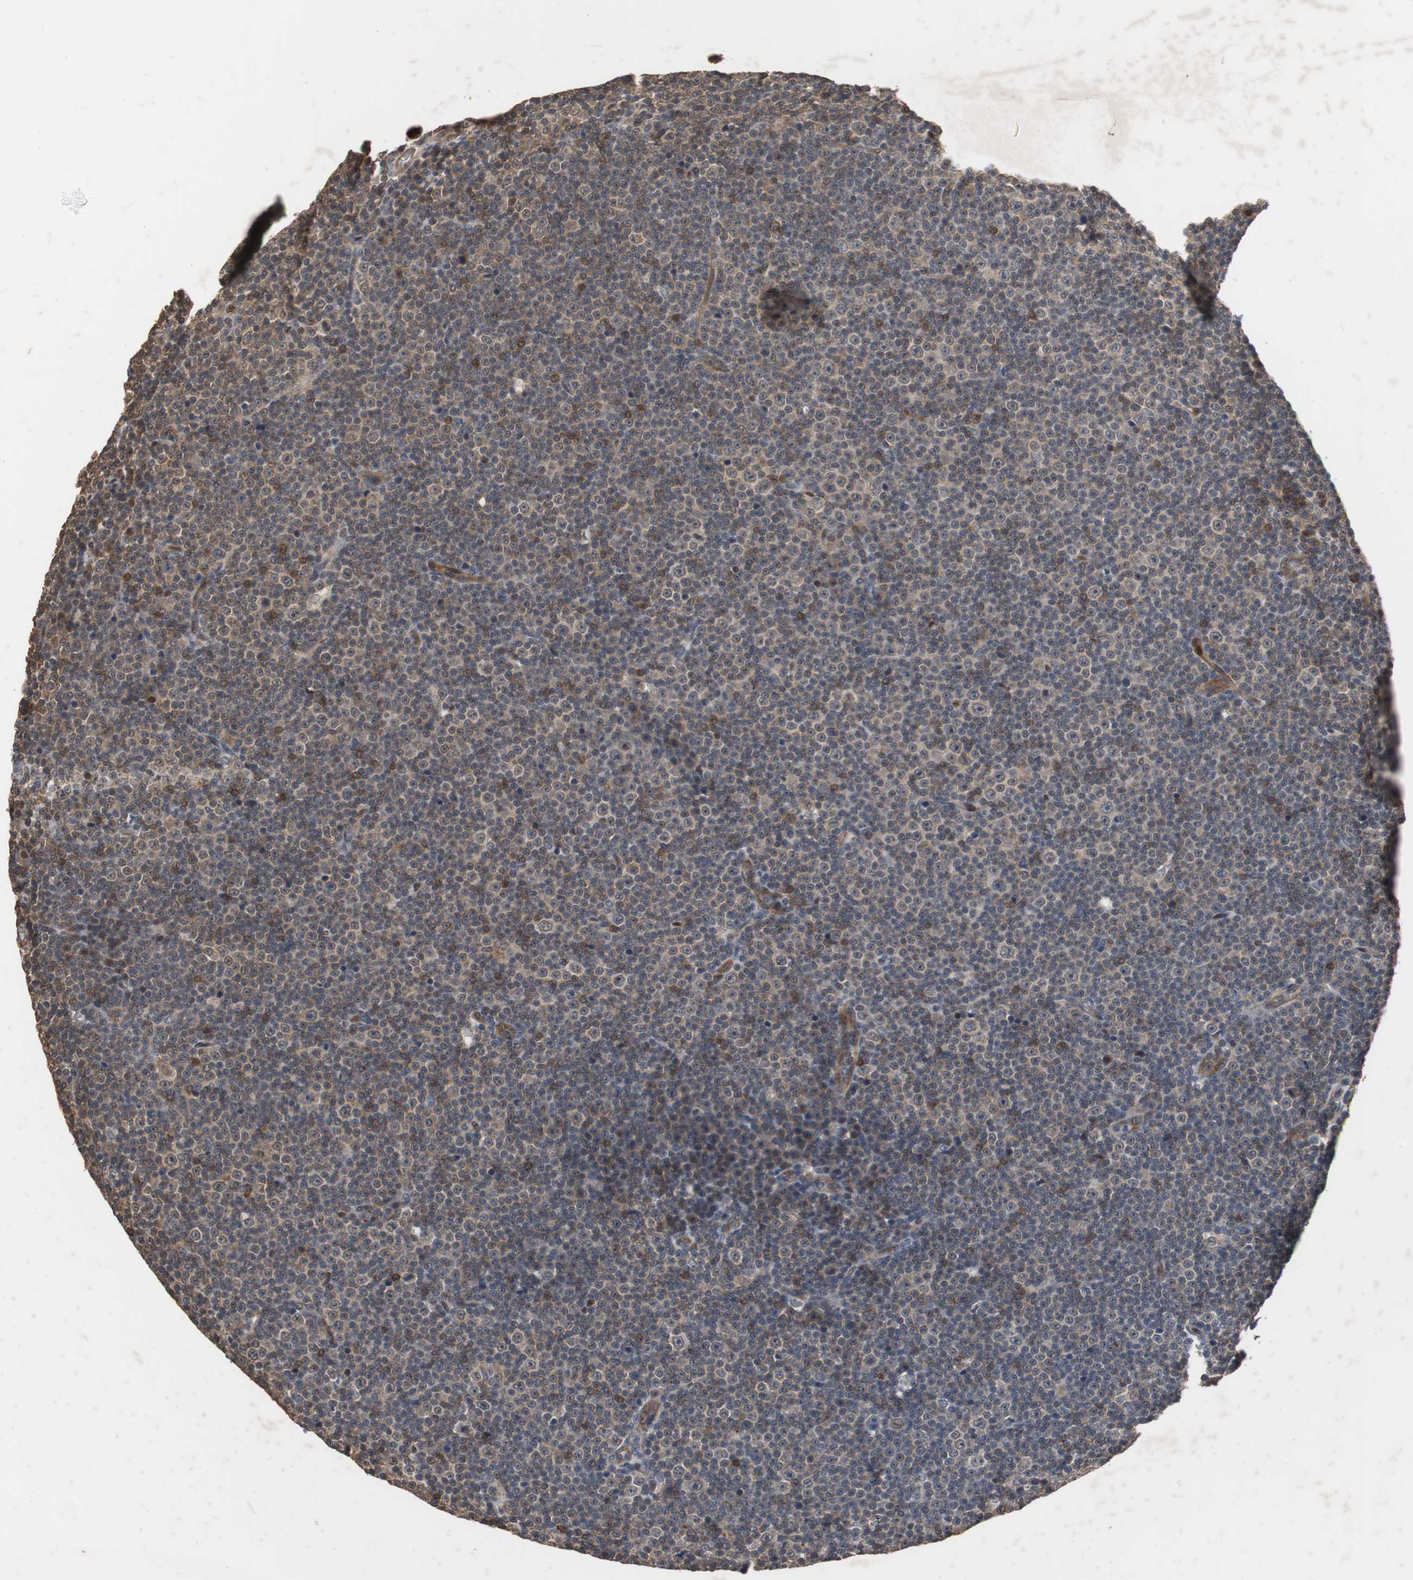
{"staining": {"intensity": "weak", "quantity": ">75%", "location": "cytoplasmic/membranous,nuclear"}, "tissue": "lymphoma", "cell_type": "Tumor cells", "image_type": "cancer", "snomed": [{"axis": "morphology", "description": "Malignant lymphoma, non-Hodgkin's type, Low grade"}, {"axis": "topography", "description": "Lymph node"}], "caption": "Protein expression analysis of human malignant lymphoma, non-Hodgkin's type (low-grade) reveals weak cytoplasmic/membranous and nuclear staining in about >75% of tumor cells.", "gene": "NDRG1", "patient": {"sex": "female", "age": 67}}